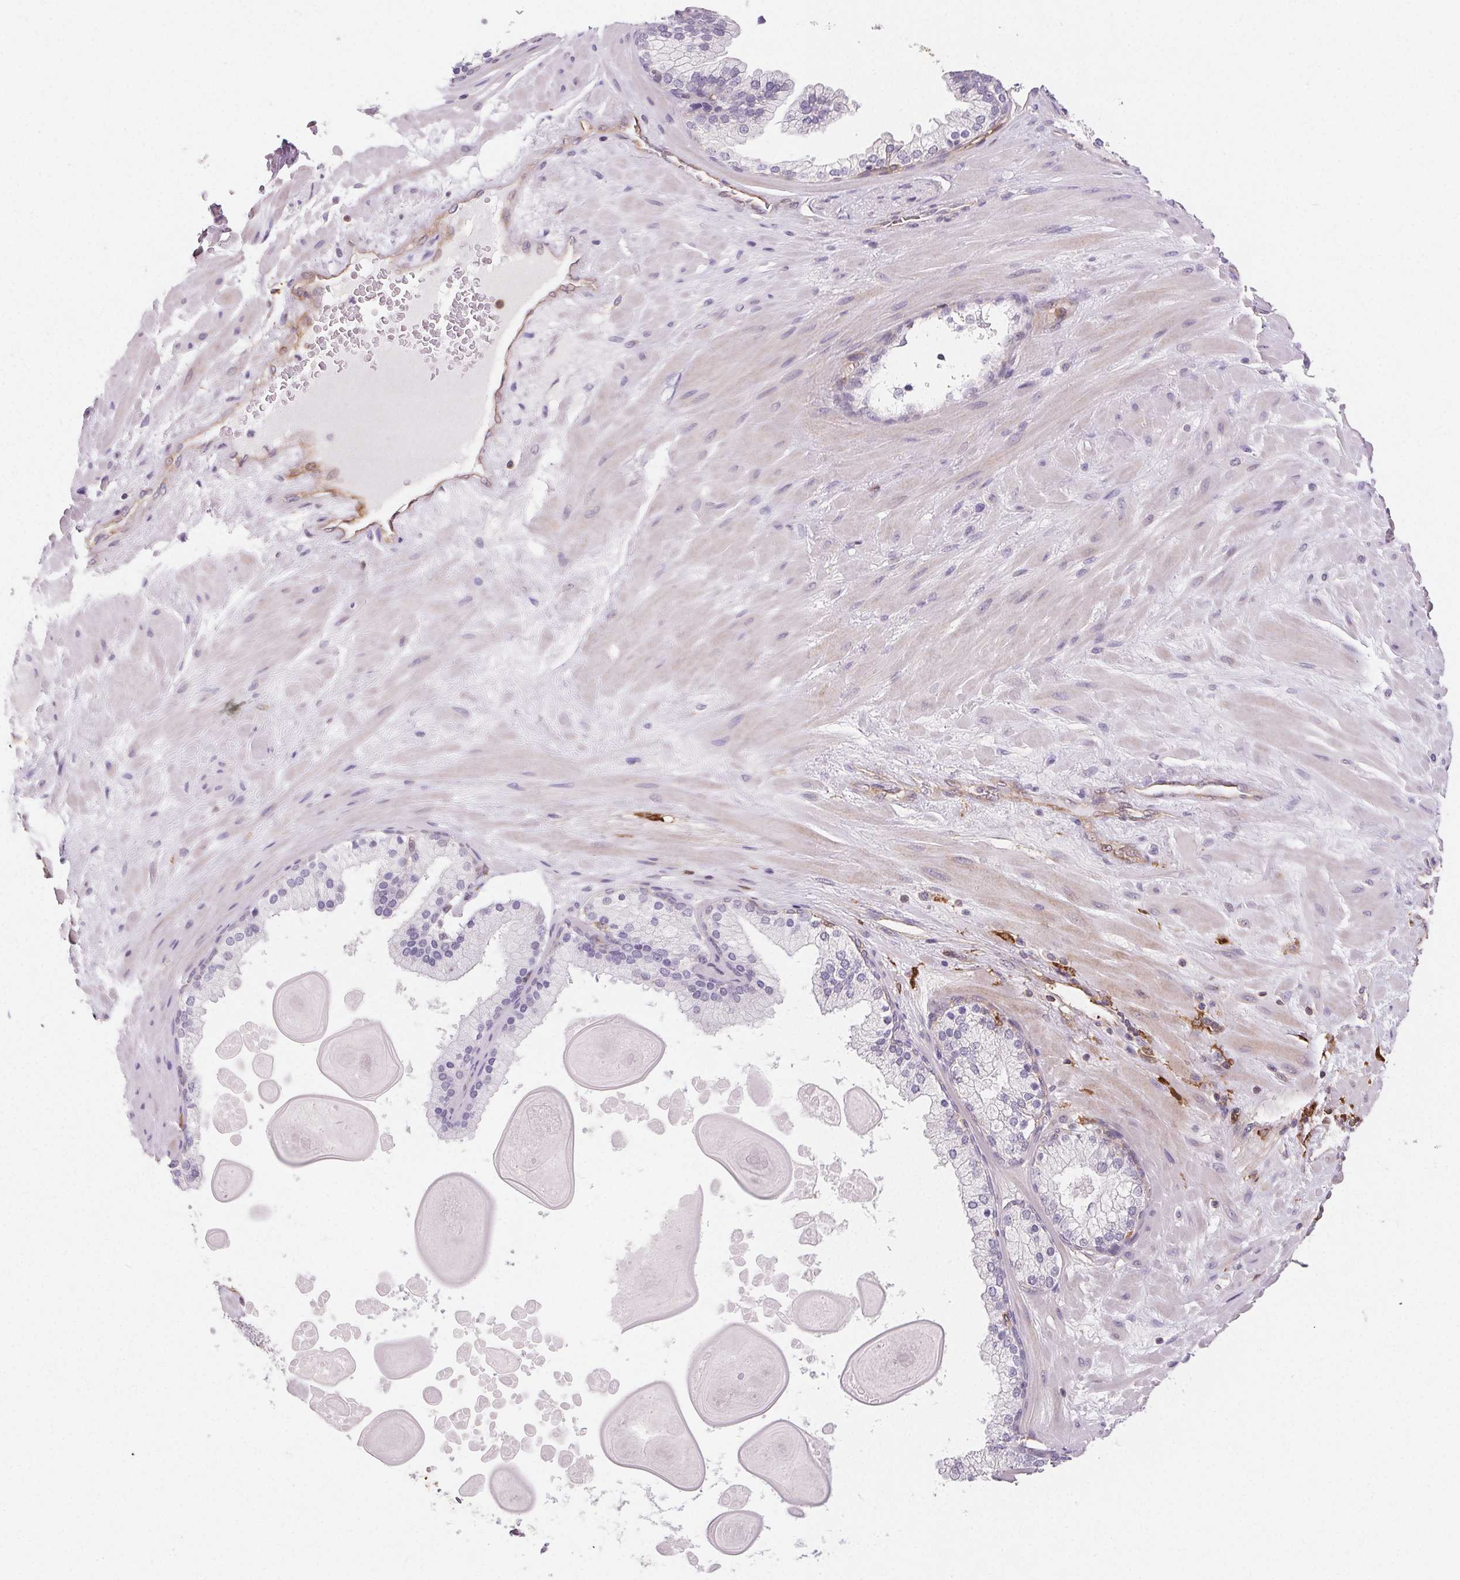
{"staining": {"intensity": "negative", "quantity": "none", "location": "none"}, "tissue": "soft tissue", "cell_type": "Fibroblasts", "image_type": "normal", "snomed": [{"axis": "morphology", "description": "Normal tissue, NOS"}, {"axis": "topography", "description": "Prostate"}, {"axis": "topography", "description": "Peripheral nerve tissue"}], "caption": "IHC photomicrograph of normal soft tissue: human soft tissue stained with DAB shows no significant protein staining in fibroblasts.", "gene": "GBP1", "patient": {"sex": "male", "age": 61}}